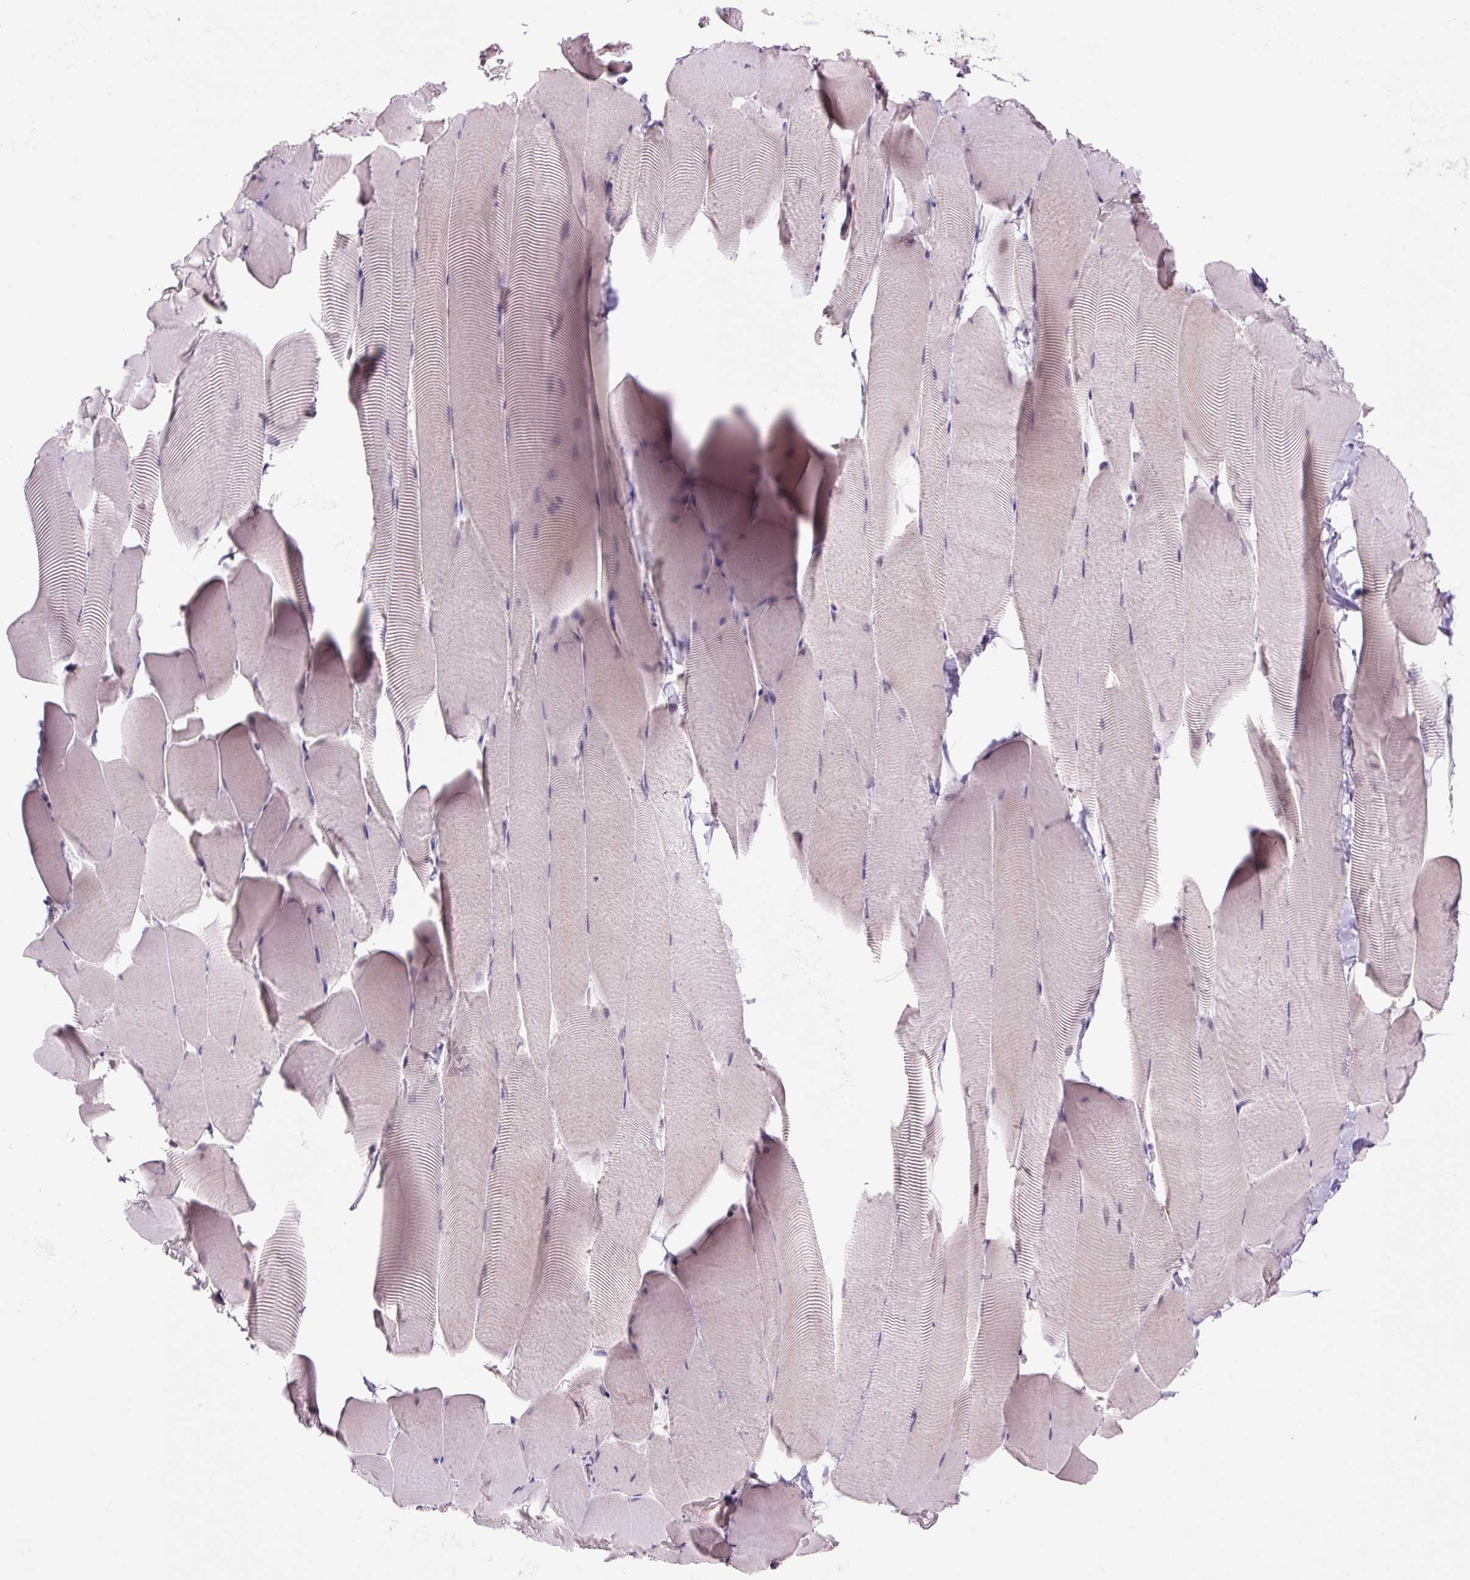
{"staining": {"intensity": "weak", "quantity": "25%-75%", "location": "cytoplasmic/membranous"}, "tissue": "skeletal muscle", "cell_type": "Myocytes", "image_type": "normal", "snomed": [{"axis": "morphology", "description": "Normal tissue, NOS"}, {"axis": "topography", "description": "Skeletal muscle"}], "caption": "Immunohistochemistry (IHC) of normal human skeletal muscle displays low levels of weak cytoplasmic/membranous positivity in about 25%-75% of myocytes.", "gene": "TPT1", "patient": {"sex": "male", "age": 25}}